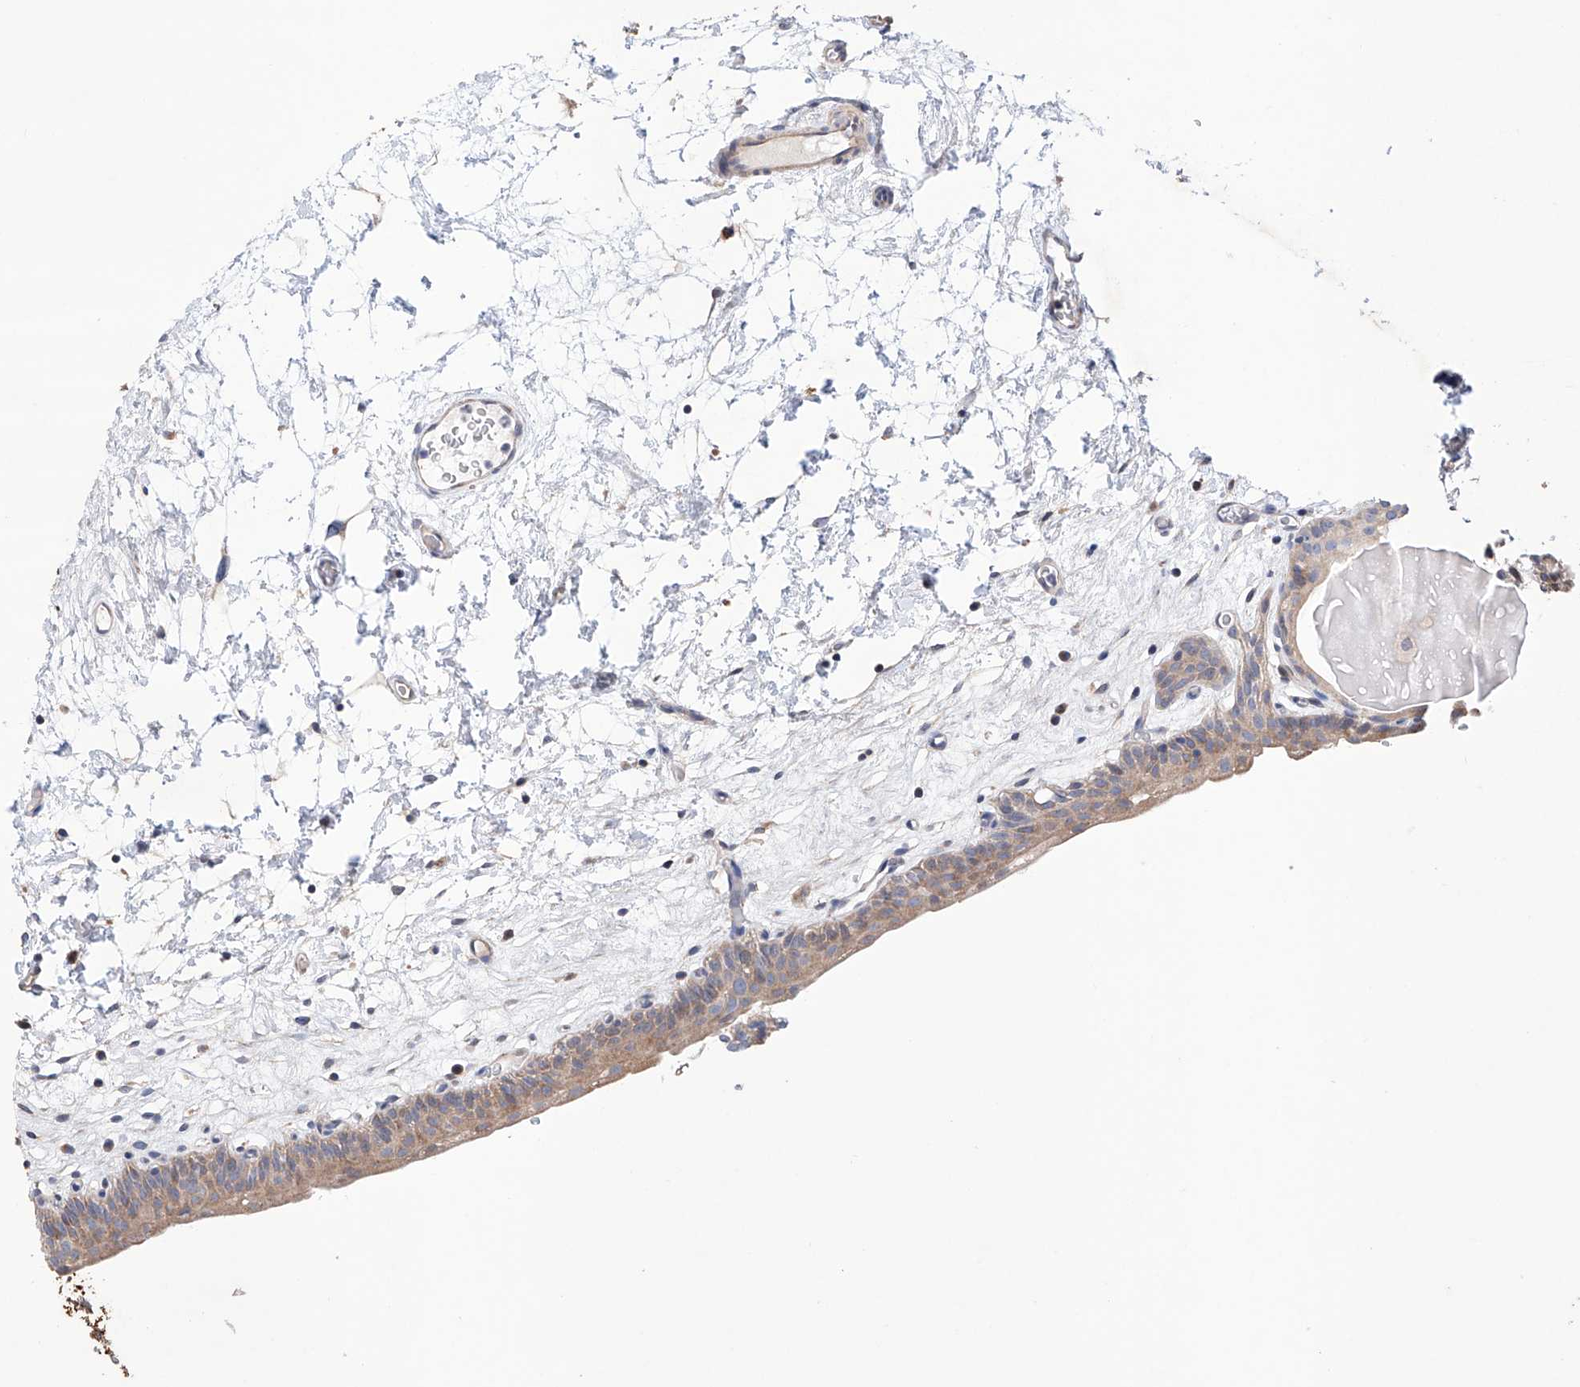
{"staining": {"intensity": "moderate", "quantity": "<25%", "location": "cytoplasmic/membranous"}, "tissue": "urinary bladder", "cell_type": "Urothelial cells", "image_type": "normal", "snomed": [{"axis": "morphology", "description": "Normal tissue, NOS"}, {"axis": "topography", "description": "Urinary bladder"}], "caption": "There is low levels of moderate cytoplasmic/membranous staining in urothelial cells of normal urinary bladder, as demonstrated by immunohistochemical staining (brown color).", "gene": "AFG1L", "patient": {"sex": "male", "age": 83}}